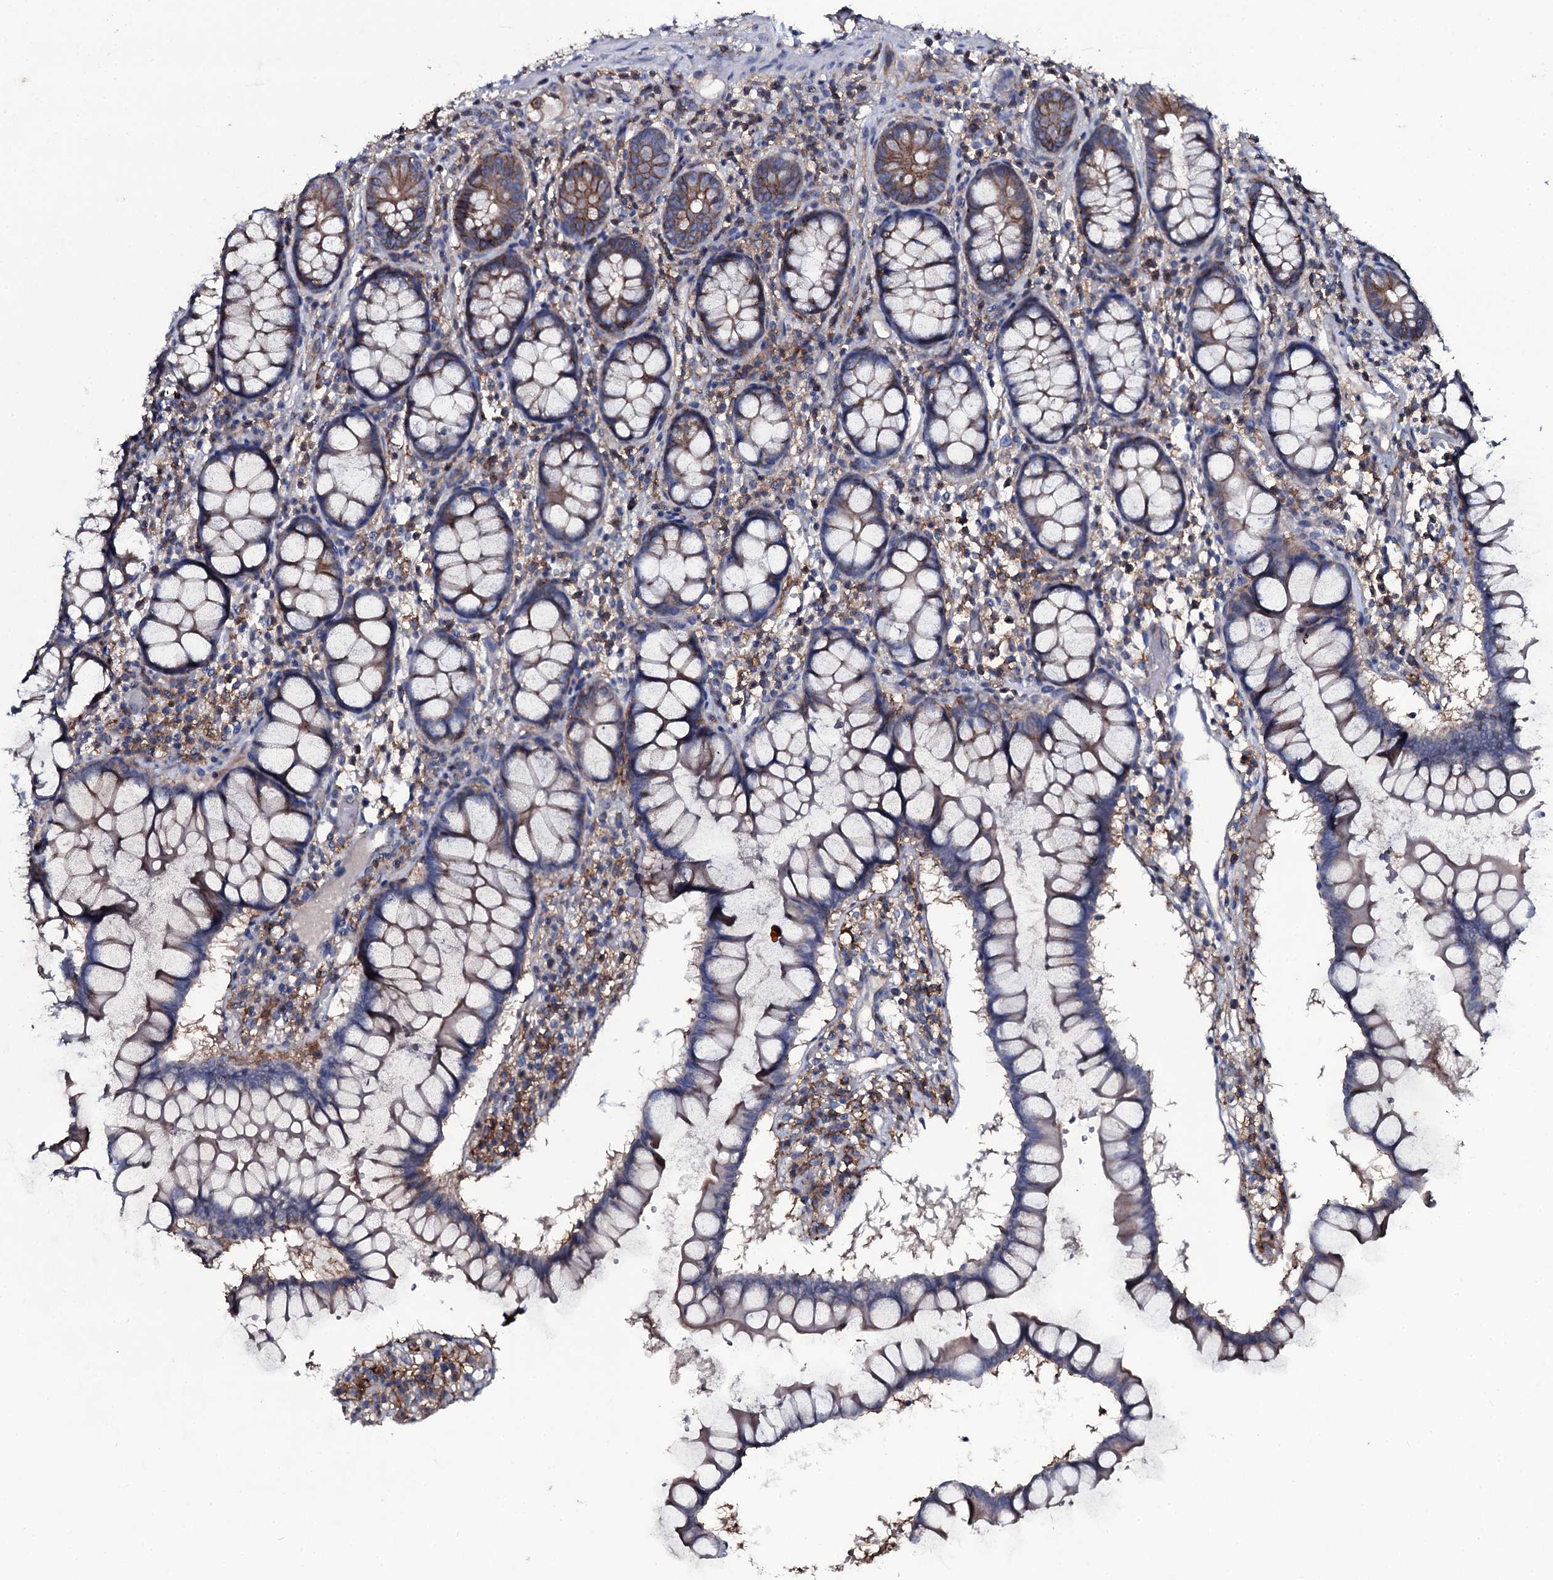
{"staining": {"intensity": "negative", "quantity": "none", "location": "none"}, "tissue": "colon", "cell_type": "Endothelial cells", "image_type": "normal", "snomed": [{"axis": "morphology", "description": "Normal tissue, NOS"}, {"axis": "morphology", "description": "Adenocarcinoma, NOS"}, {"axis": "topography", "description": "Colon"}], "caption": "Colon was stained to show a protein in brown. There is no significant positivity in endothelial cells. The staining is performed using DAB brown chromogen with nuclei counter-stained in using hematoxylin.", "gene": "SNAP23", "patient": {"sex": "female", "age": 55}}